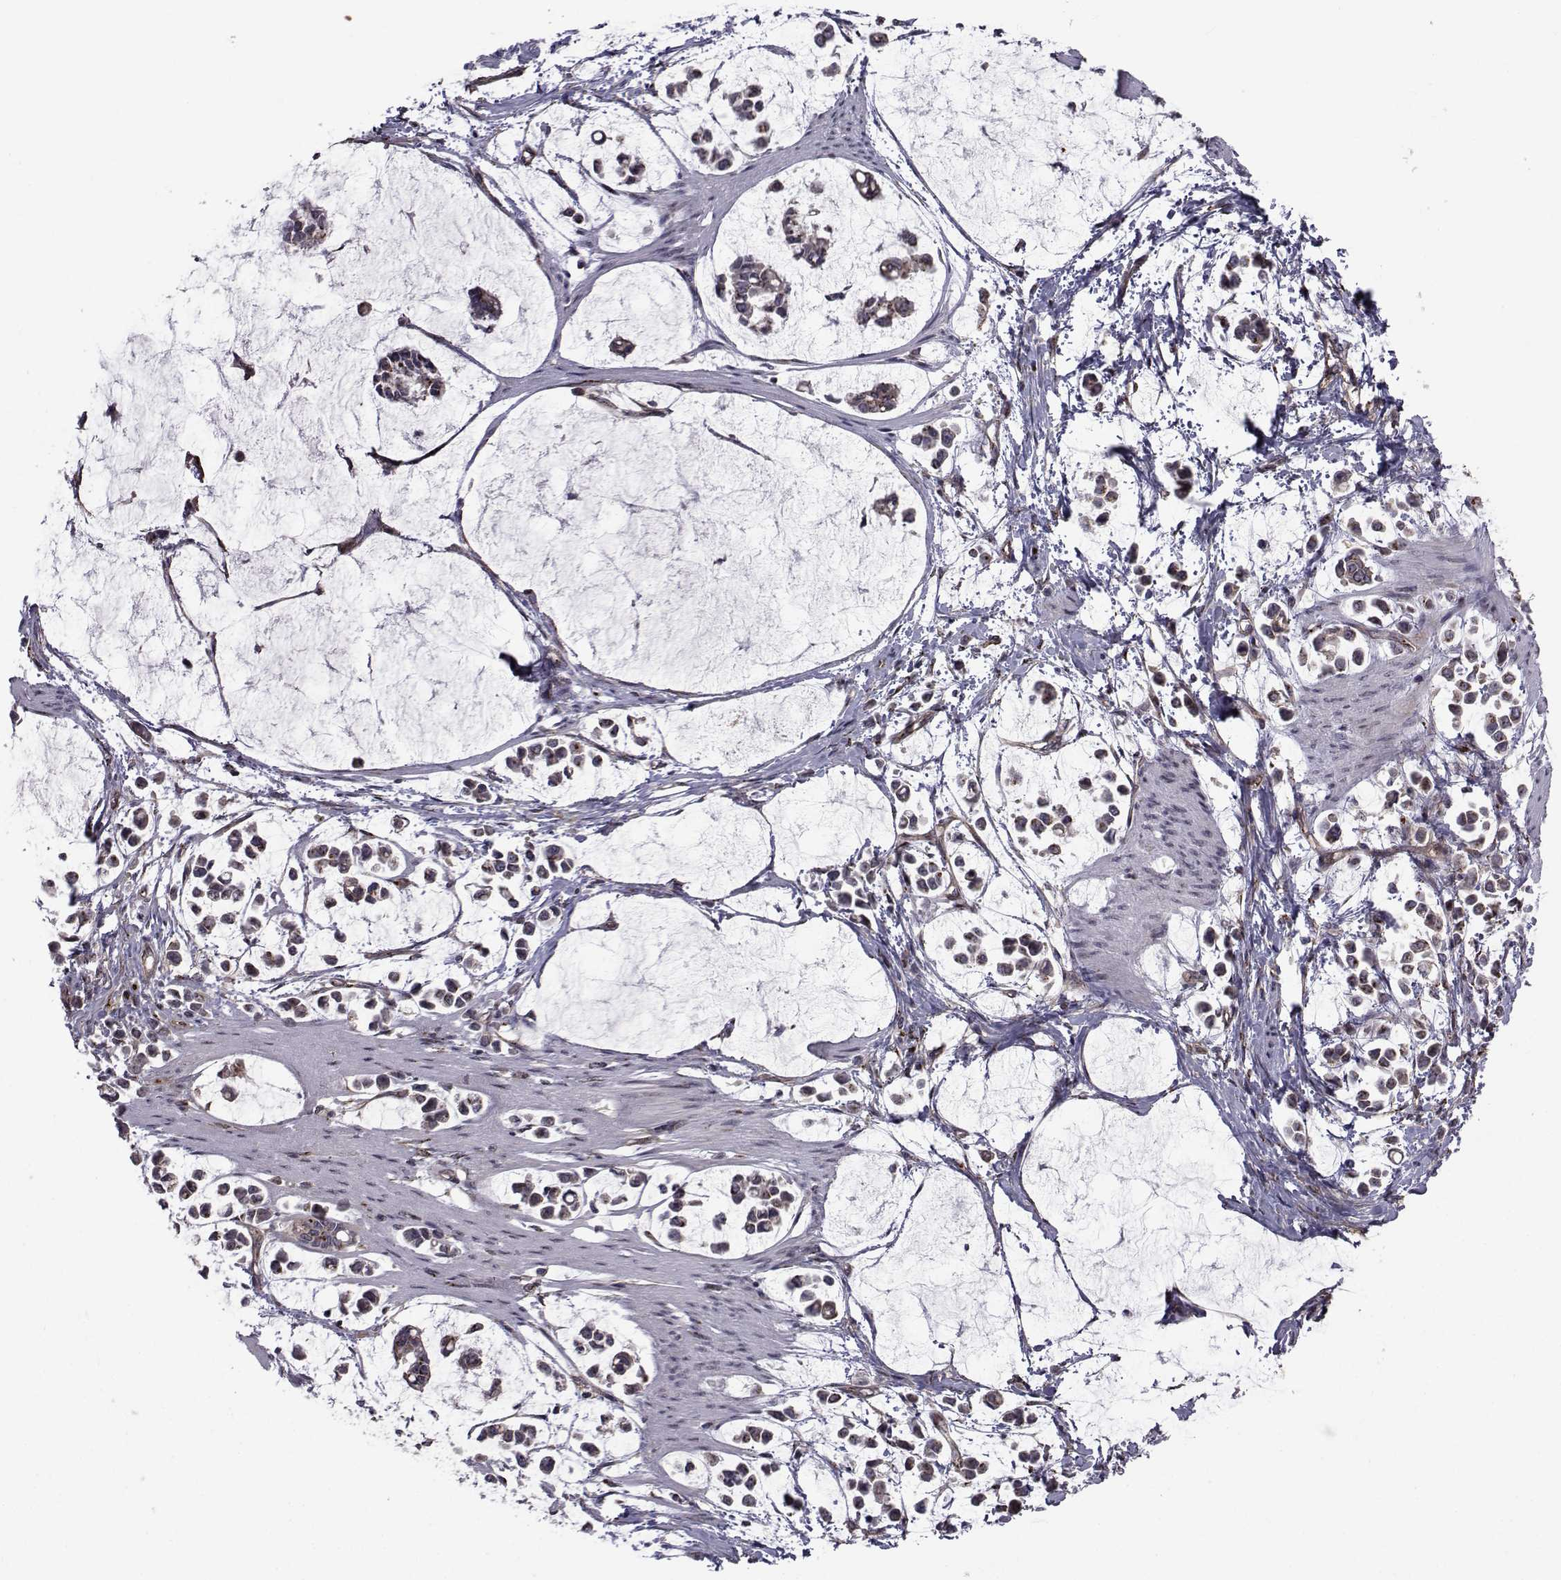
{"staining": {"intensity": "weak", "quantity": "25%-75%", "location": "cytoplasmic/membranous"}, "tissue": "stomach cancer", "cell_type": "Tumor cells", "image_type": "cancer", "snomed": [{"axis": "morphology", "description": "Adenocarcinoma, NOS"}, {"axis": "topography", "description": "Stomach"}], "caption": "Stomach cancer stained with IHC shows weak cytoplasmic/membranous staining in about 25%-75% of tumor cells.", "gene": "ATP6V1C2", "patient": {"sex": "male", "age": 82}}